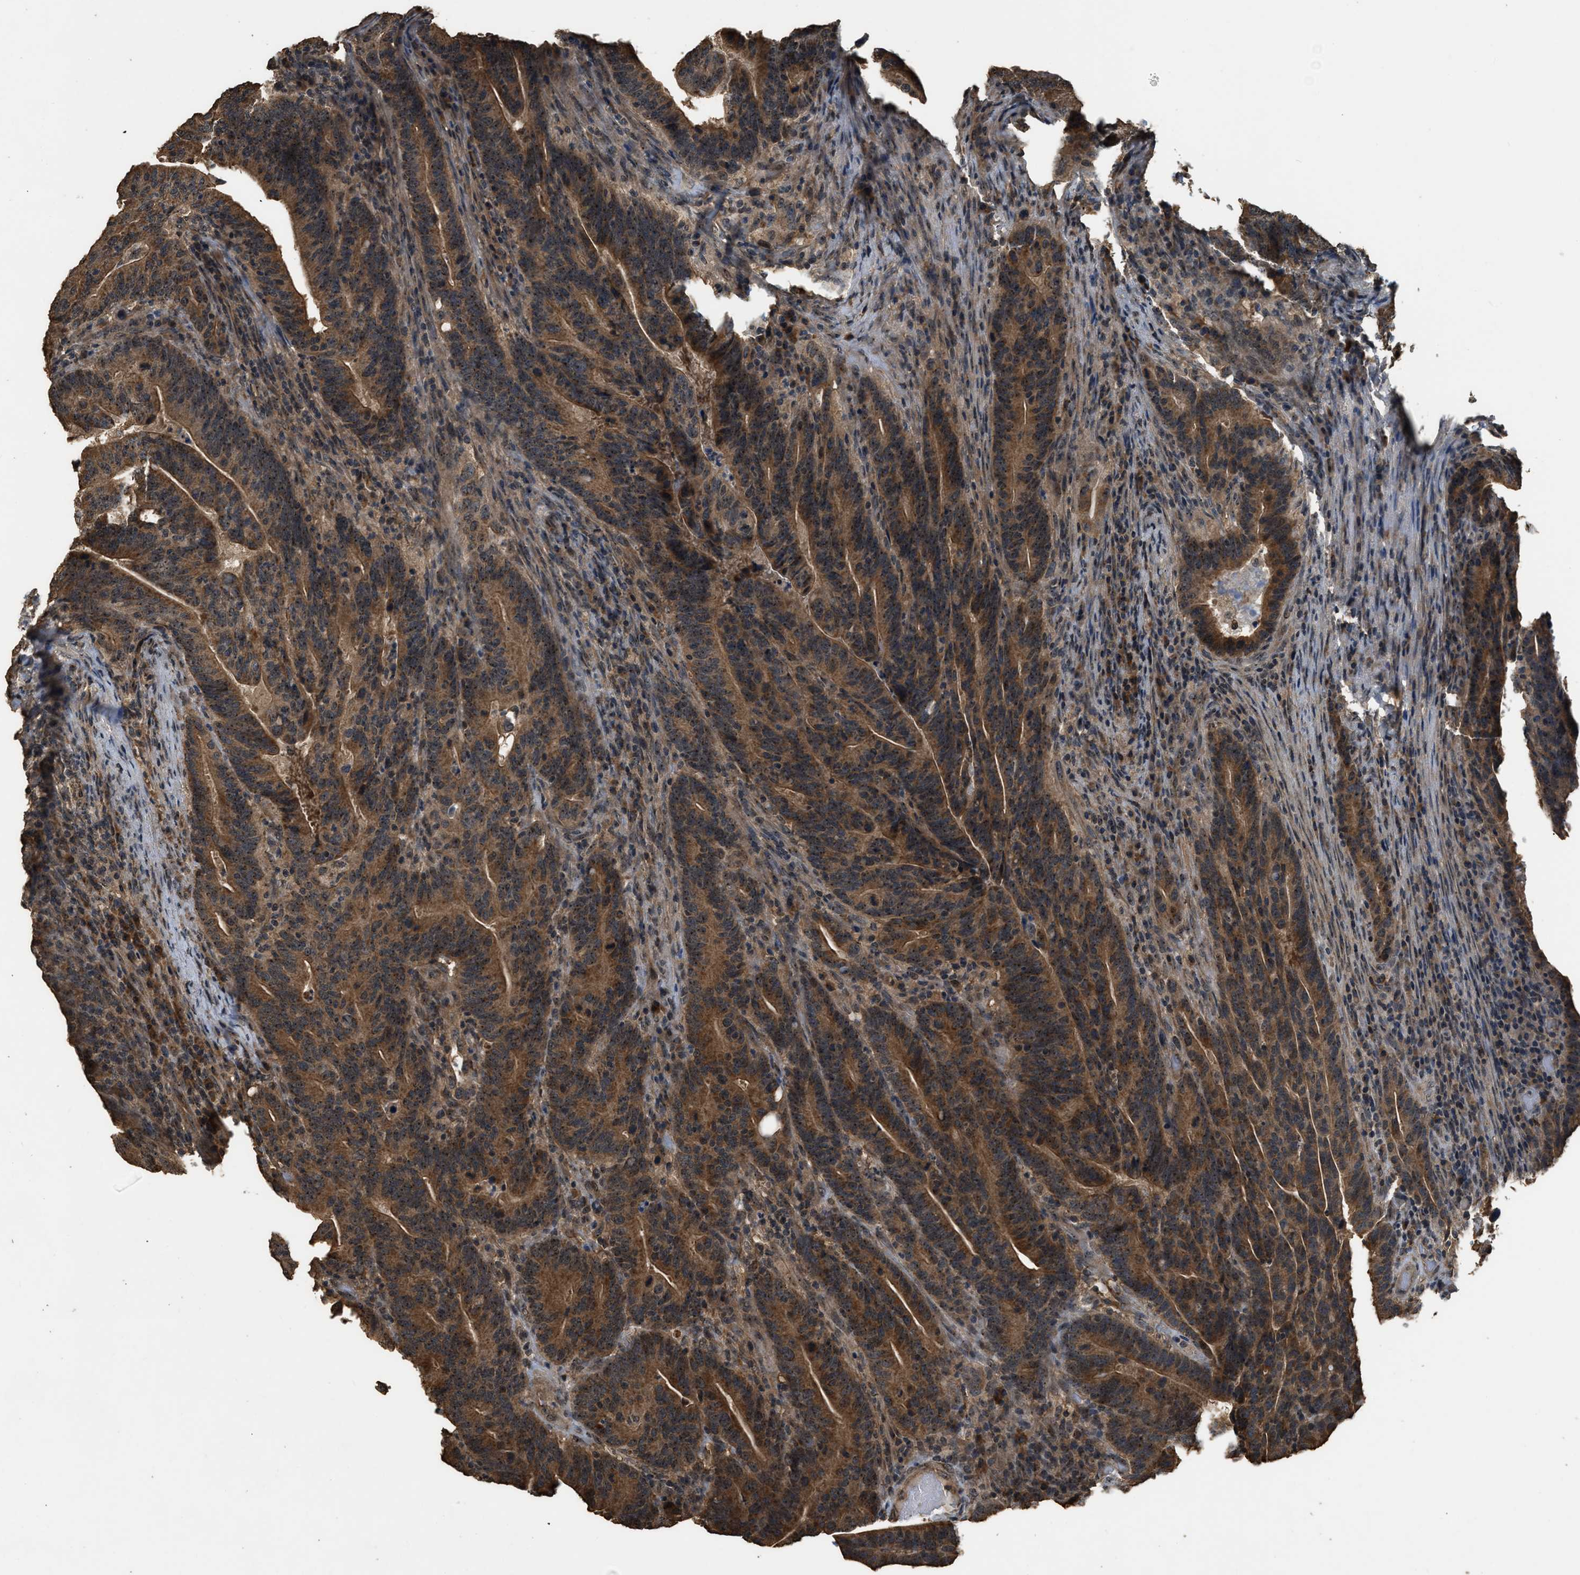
{"staining": {"intensity": "moderate", "quantity": ">75%", "location": "cytoplasmic/membranous,nuclear"}, "tissue": "colorectal cancer", "cell_type": "Tumor cells", "image_type": "cancer", "snomed": [{"axis": "morphology", "description": "Adenocarcinoma, NOS"}, {"axis": "topography", "description": "Colon"}], "caption": "Immunohistochemistry of human colorectal cancer demonstrates medium levels of moderate cytoplasmic/membranous and nuclear positivity in approximately >75% of tumor cells. The protein is shown in brown color, while the nuclei are stained blue.", "gene": "DENND6B", "patient": {"sex": "female", "age": 66}}